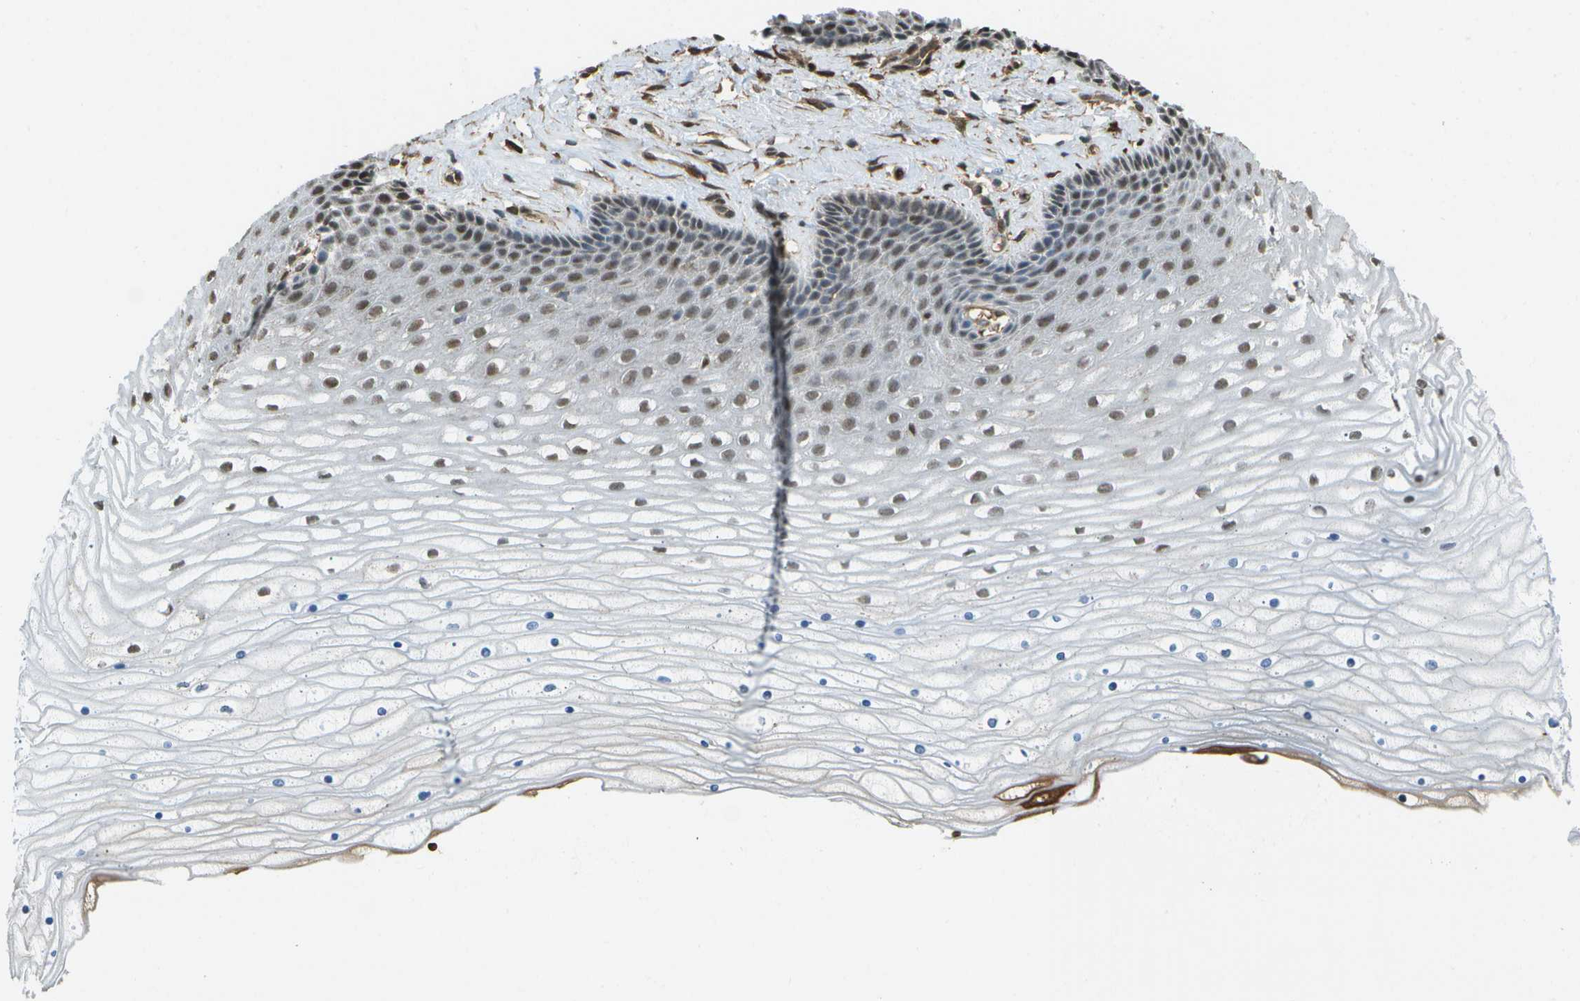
{"staining": {"intensity": "weak", "quantity": ">75%", "location": "cytoplasmic/membranous"}, "tissue": "cervix", "cell_type": "Glandular cells", "image_type": "normal", "snomed": [{"axis": "morphology", "description": "Normal tissue, NOS"}, {"axis": "topography", "description": "Cervix"}], "caption": "High-power microscopy captured an IHC photomicrograph of unremarkable cervix, revealing weak cytoplasmic/membranous positivity in approximately >75% of glandular cells. The protein is stained brown, and the nuclei are stained in blue (DAB IHC with brightfield microscopy, high magnification).", "gene": "CACHD1", "patient": {"sex": "female", "age": 39}}